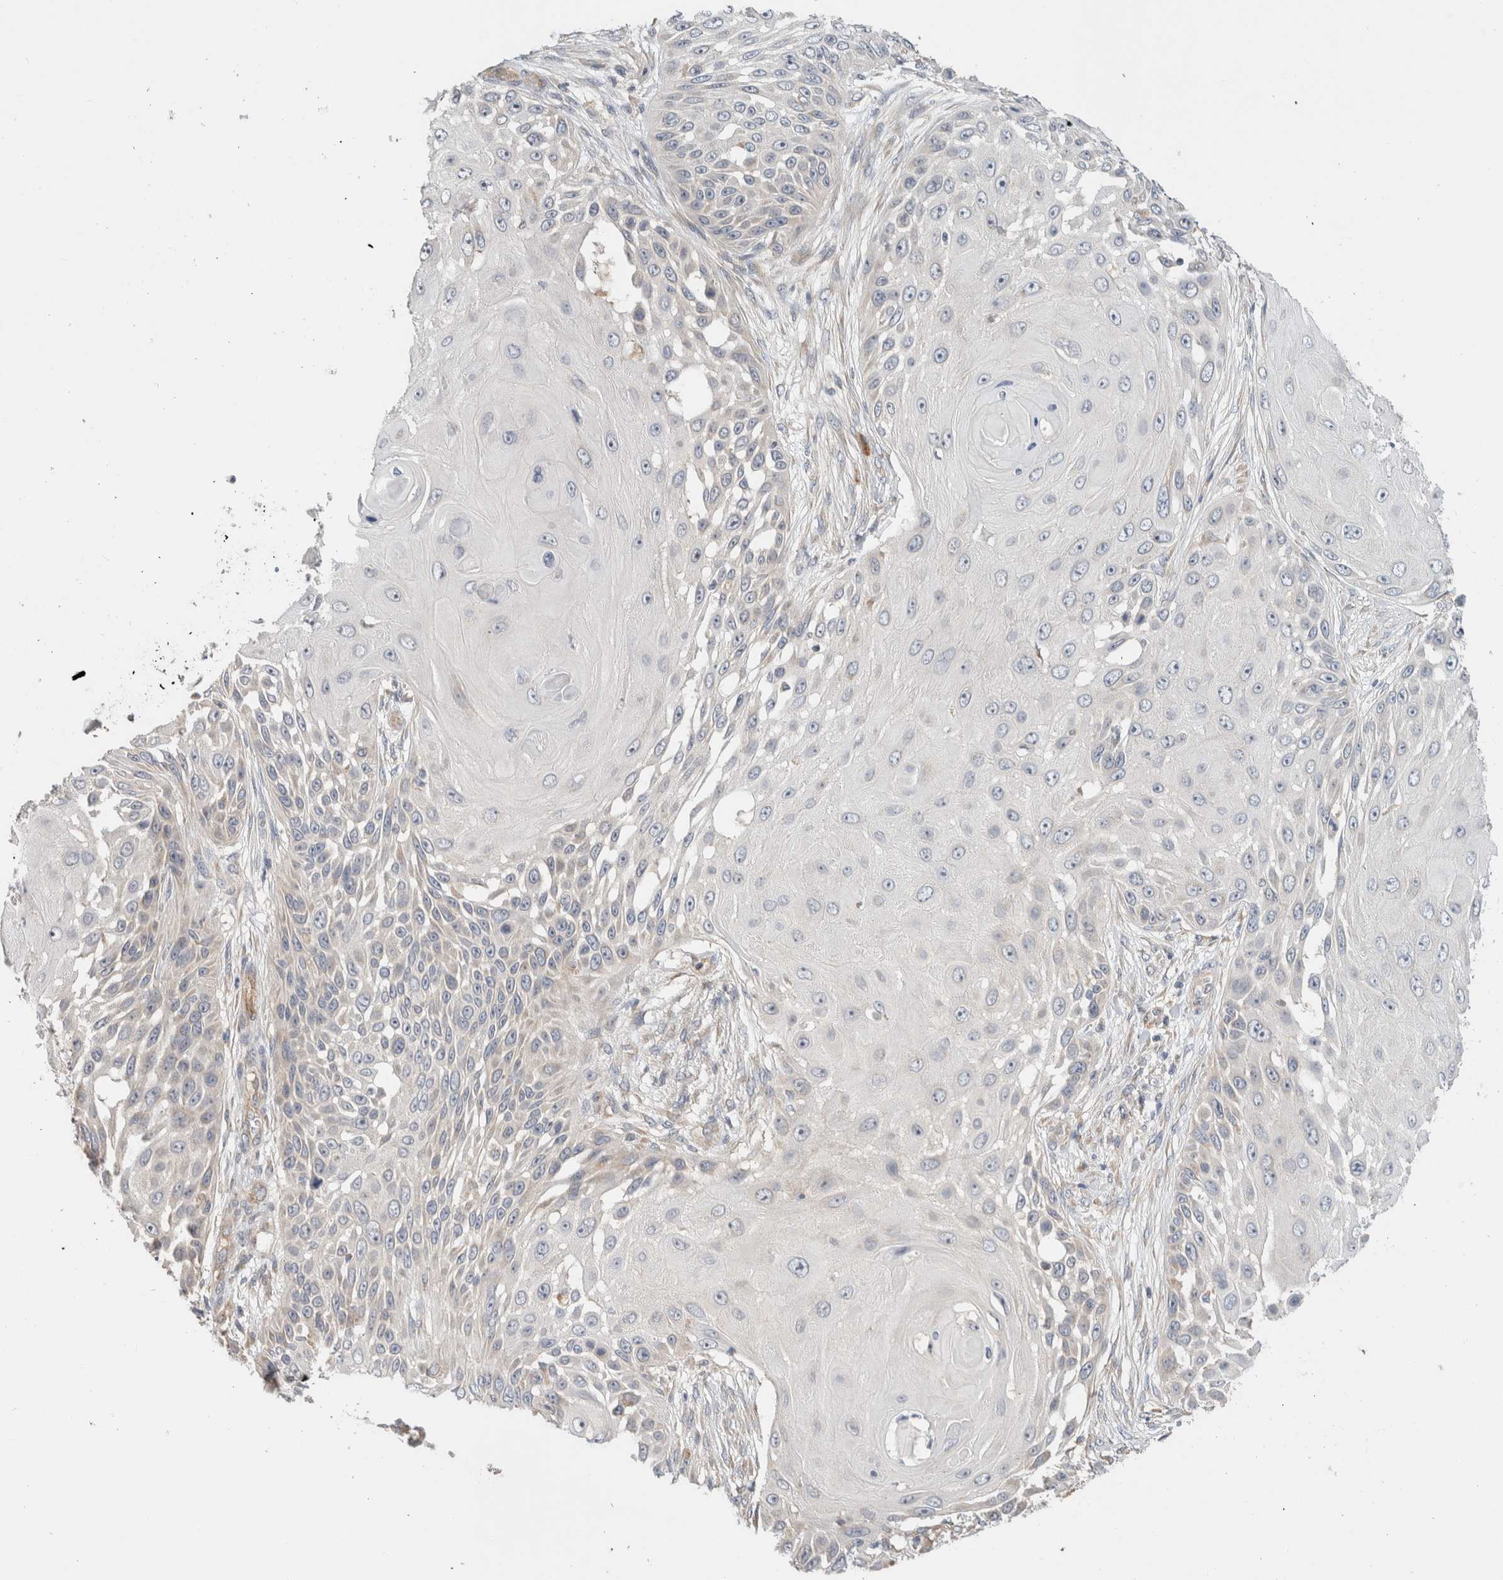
{"staining": {"intensity": "negative", "quantity": "none", "location": "none"}, "tissue": "skin cancer", "cell_type": "Tumor cells", "image_type": "cancer", "snomed": [{"axis": "morphology", "description": "Squamous cell carcinoma, NOS"}, {"axis": "topography", "description": "Skin"}], "caption": "This is a photomicrograph of immunohistochemistry staining of skin squamous cell carcinoma, which shows no positivity in tumor cells.", "gene": "CA13", "patient": {"sex": "female", "age": 44}}